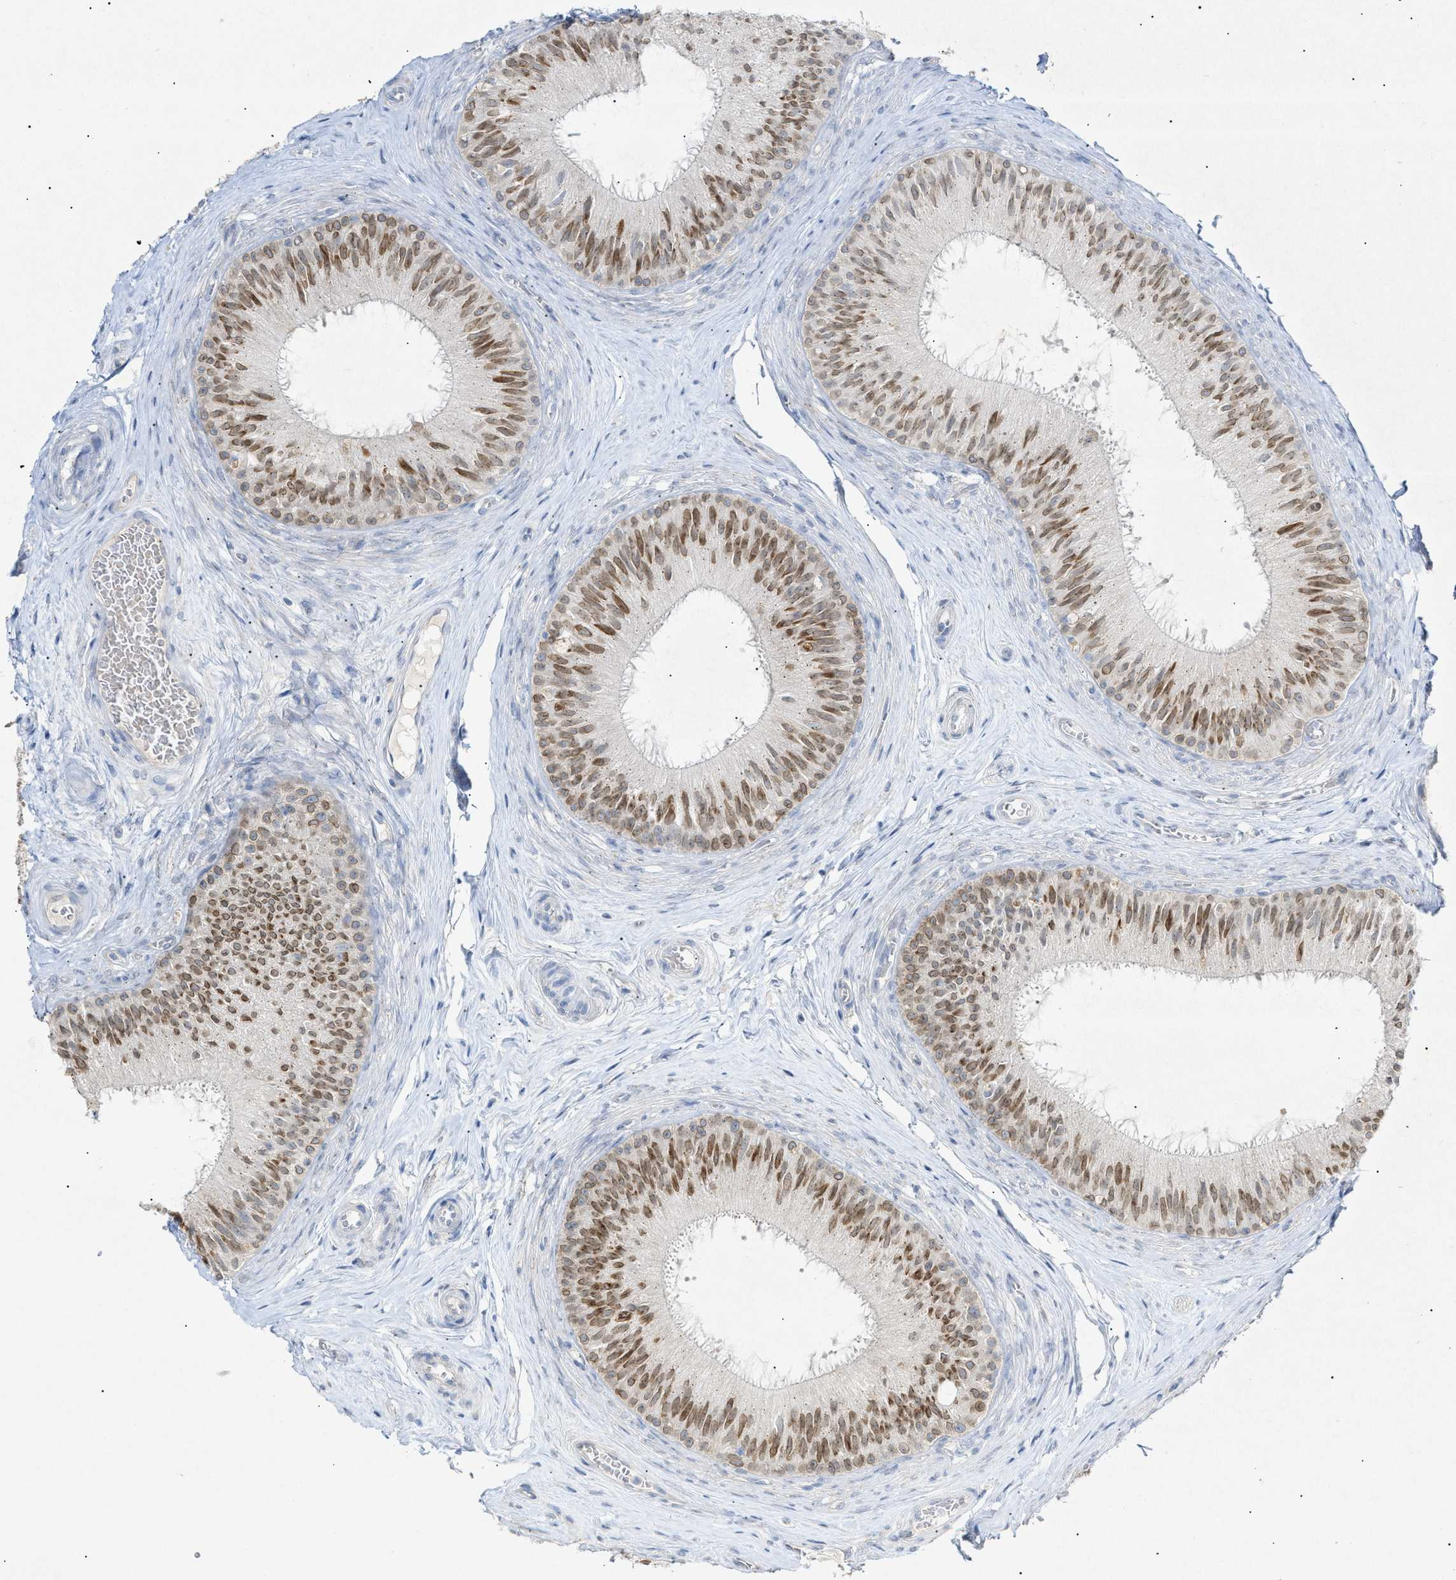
{"staining": {"intensity": "moderate", "quantity": ">75%", "location": "cytoplasmic/membranous,nuclear"}, "tissue": "epididymis", "cell_type": "Glandular cells", "image_type": "normal", "snomed": [{"axis": "morphology", "description": "Normal tissue, NOS"}, {"axis": "topography", "description": "Testis"}, {"axis": "topography", "description": "Epididymis"}], "caption": "The photomicrograph exhibits immunohistochemical staining of normal epididymis. There is moderate cytoplasmic/membranous,nuclear expression is seen in approximately >75% of glandular cells.", "gene": "SLC25A31", "patient": {"sex": "male", "age": 36}}